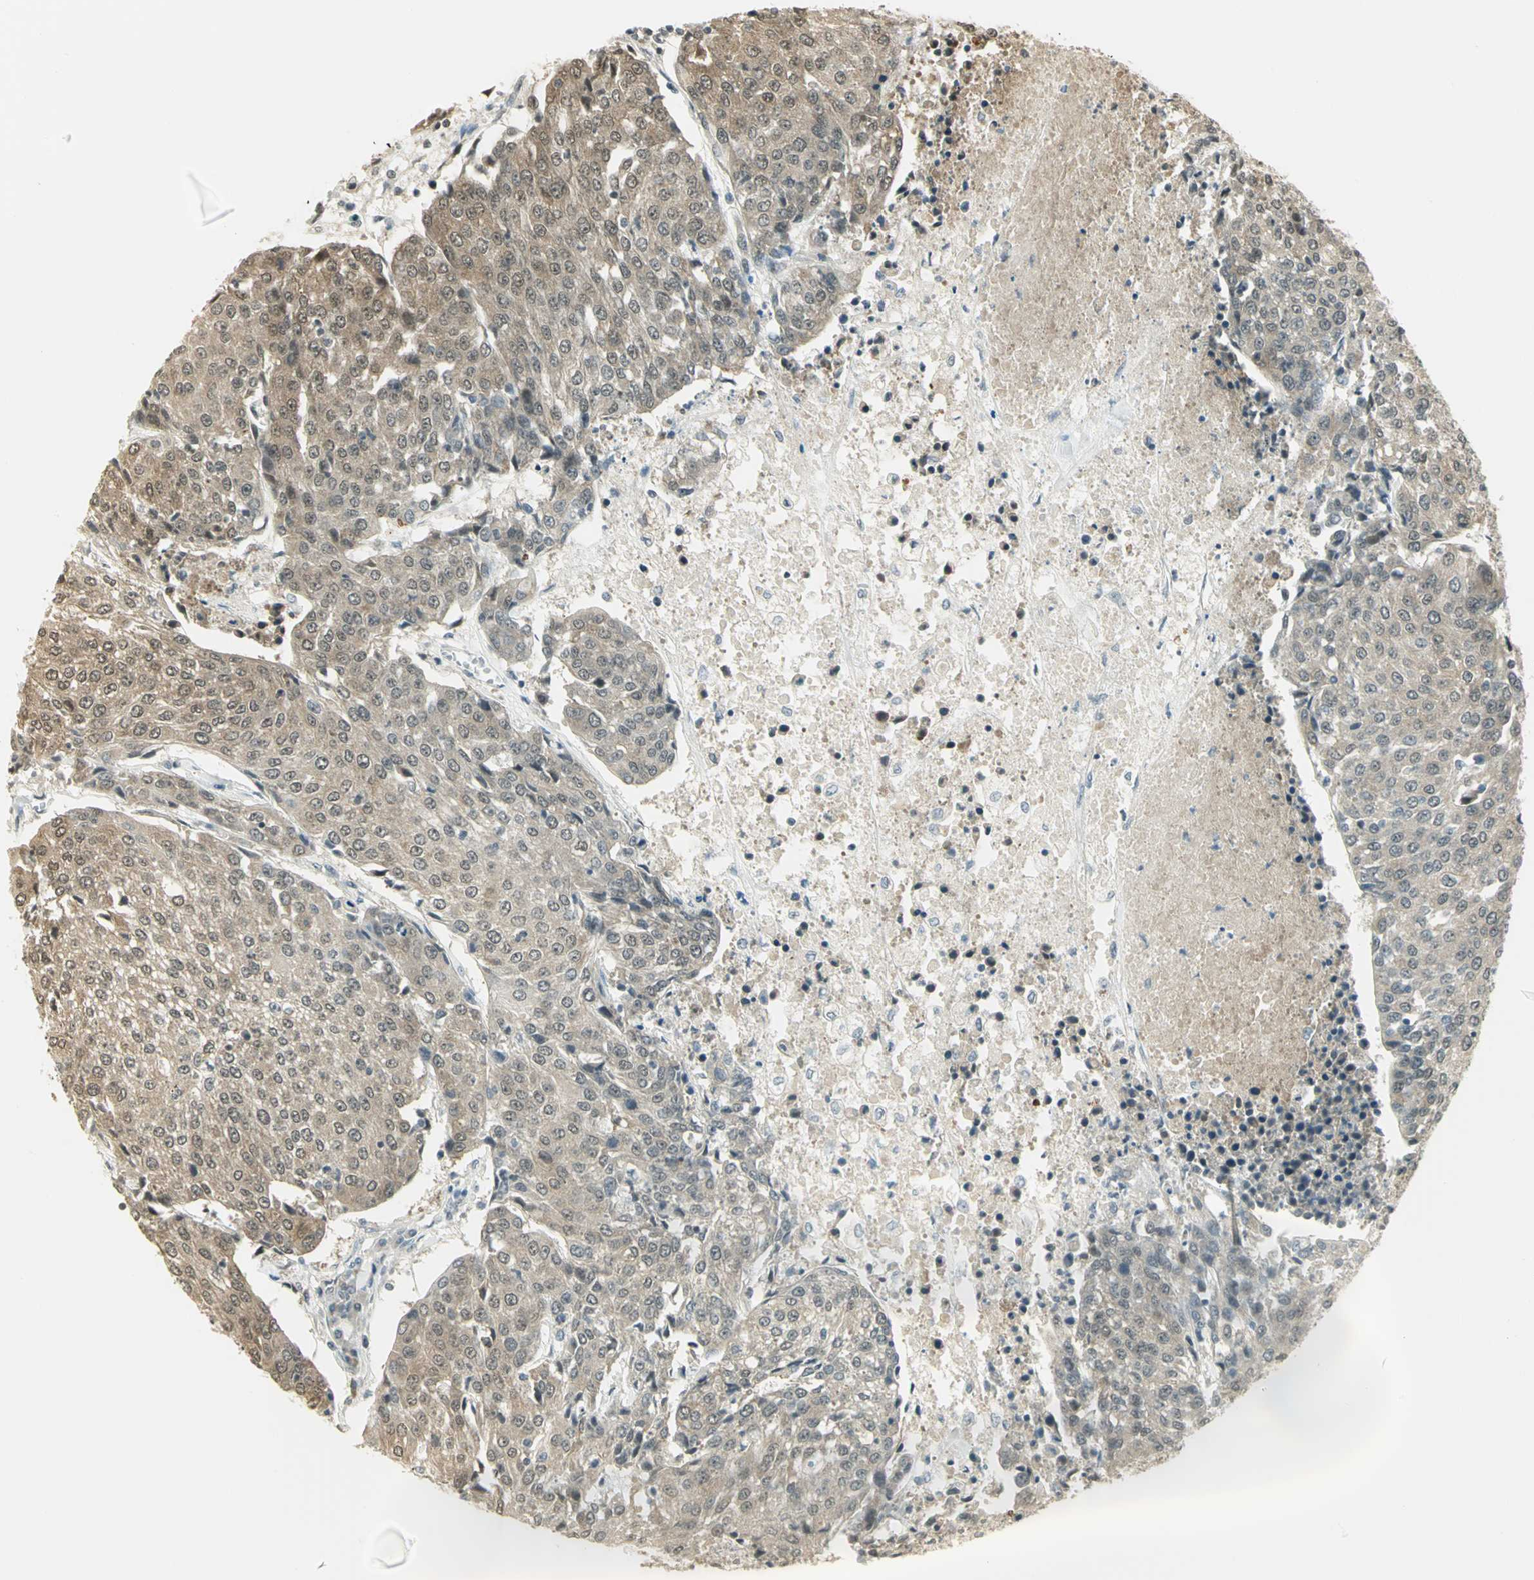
{"staining": {"intensity": "weak", "quantity": ">75%", "location": "cytoplasmic/membranous"}, "tissue": "urothelial cancer", "cell_type": "Tumor cells", "image_type": "cancer", "snomed": [{"axis": "morphology", "description": "Urothelial carcinoma, High grade"}, {"axis": "topography", "description": "Urinary bladder"}], "caption": "A micrograph of human urothelial cancer stained for a protein displays weak cytoplasmic/membranous brown staining in tumor cells.", "gene": "CDC34", "patient": {"sex": "female", "age": 85}}